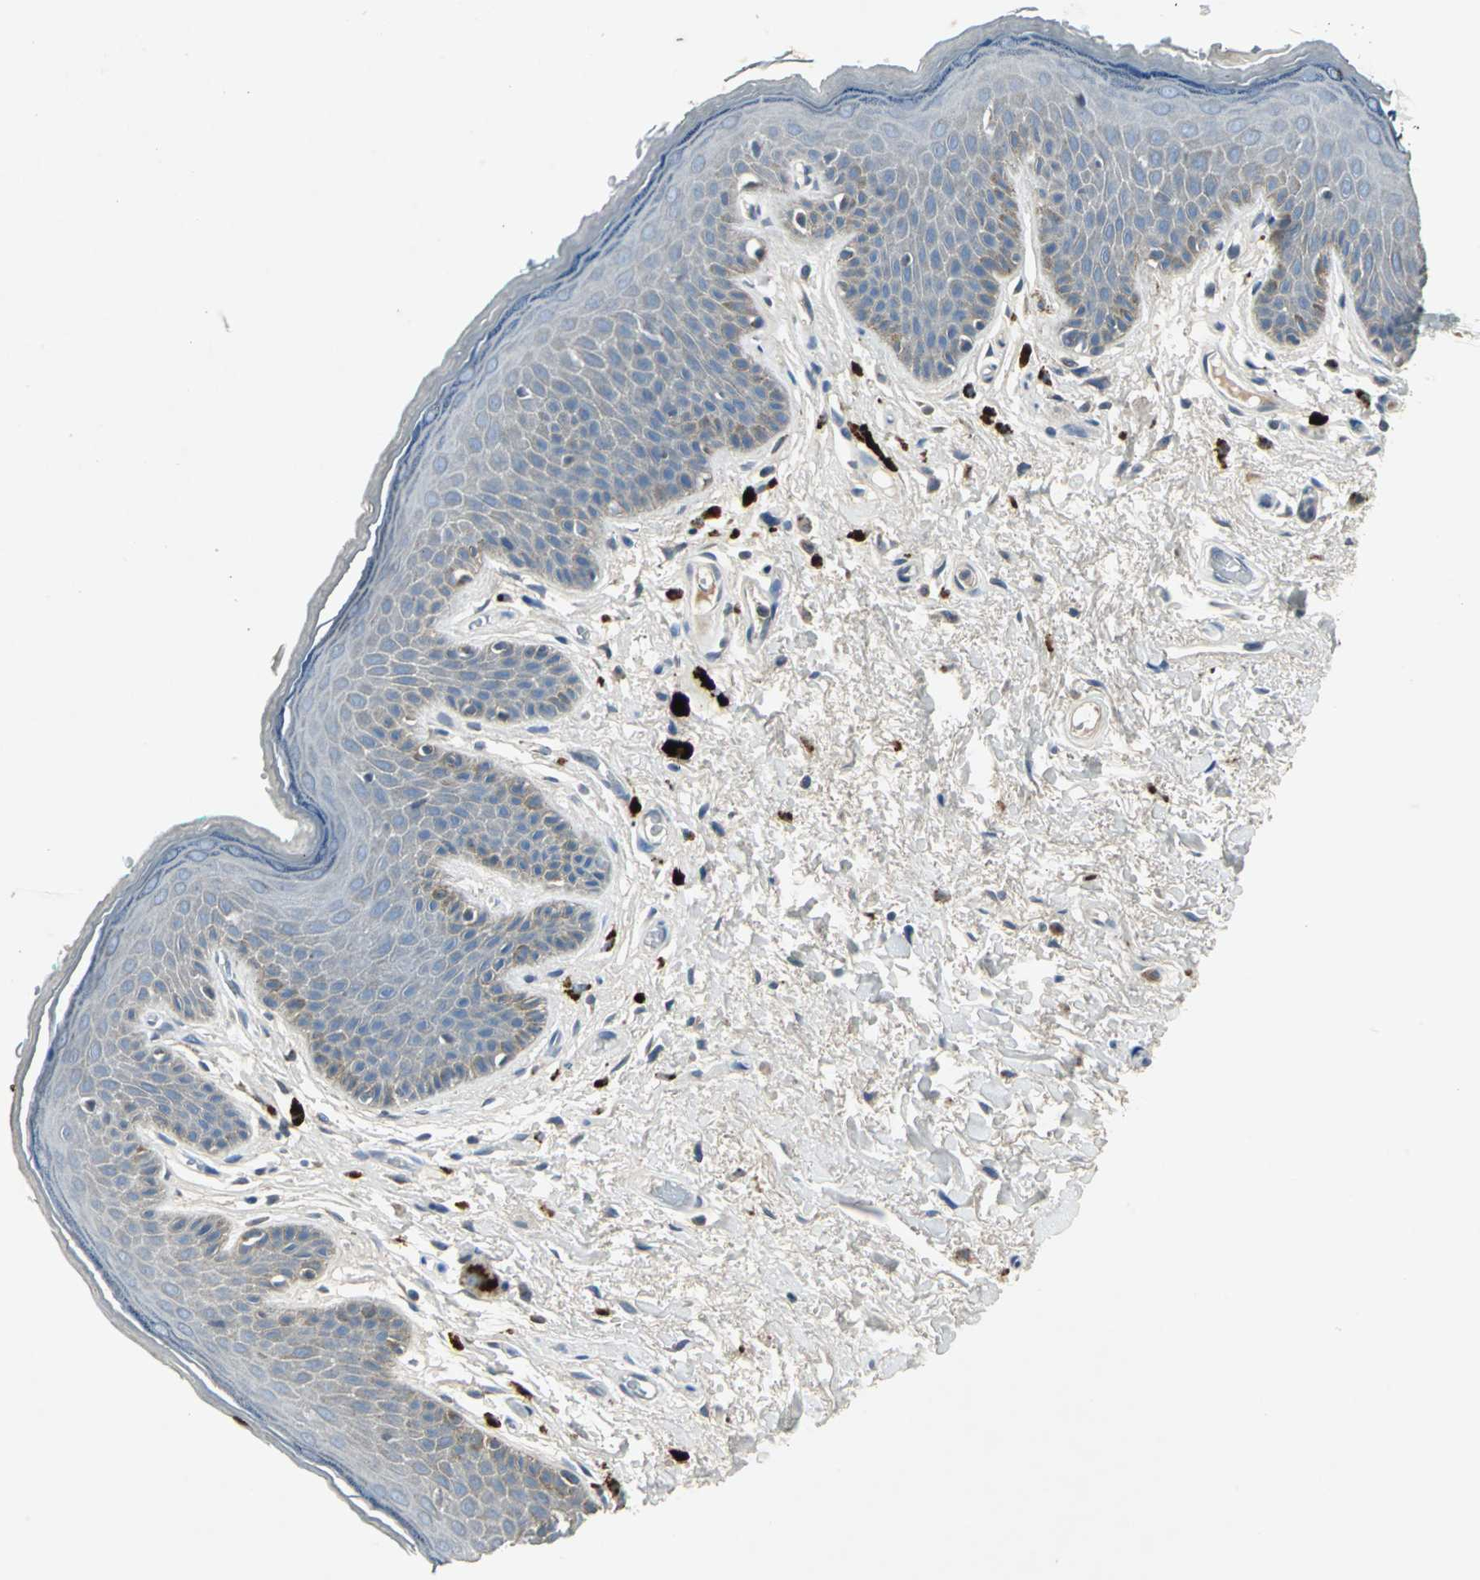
{"staining": {"intensity": "negative", "quantity": "none", "location": "none"}, "tissue": "skin", "cell_type": "Epidermal cells", "image_type": "normal", "snomed": [{"axis": "morphology", "description": "Normal tissue, NOS"}, {"axis": "topography", "description": "Anal"}], "caption": "IHC histopathology image of normal human skin stained for a protein (brown), which displays no positivity in epidermal cells. (Immunohistochemistry (ihc), brightfield microscopy, high magnification).", "gene": "SLC2A13", "patient": {"sex": "male", "age": 74}}